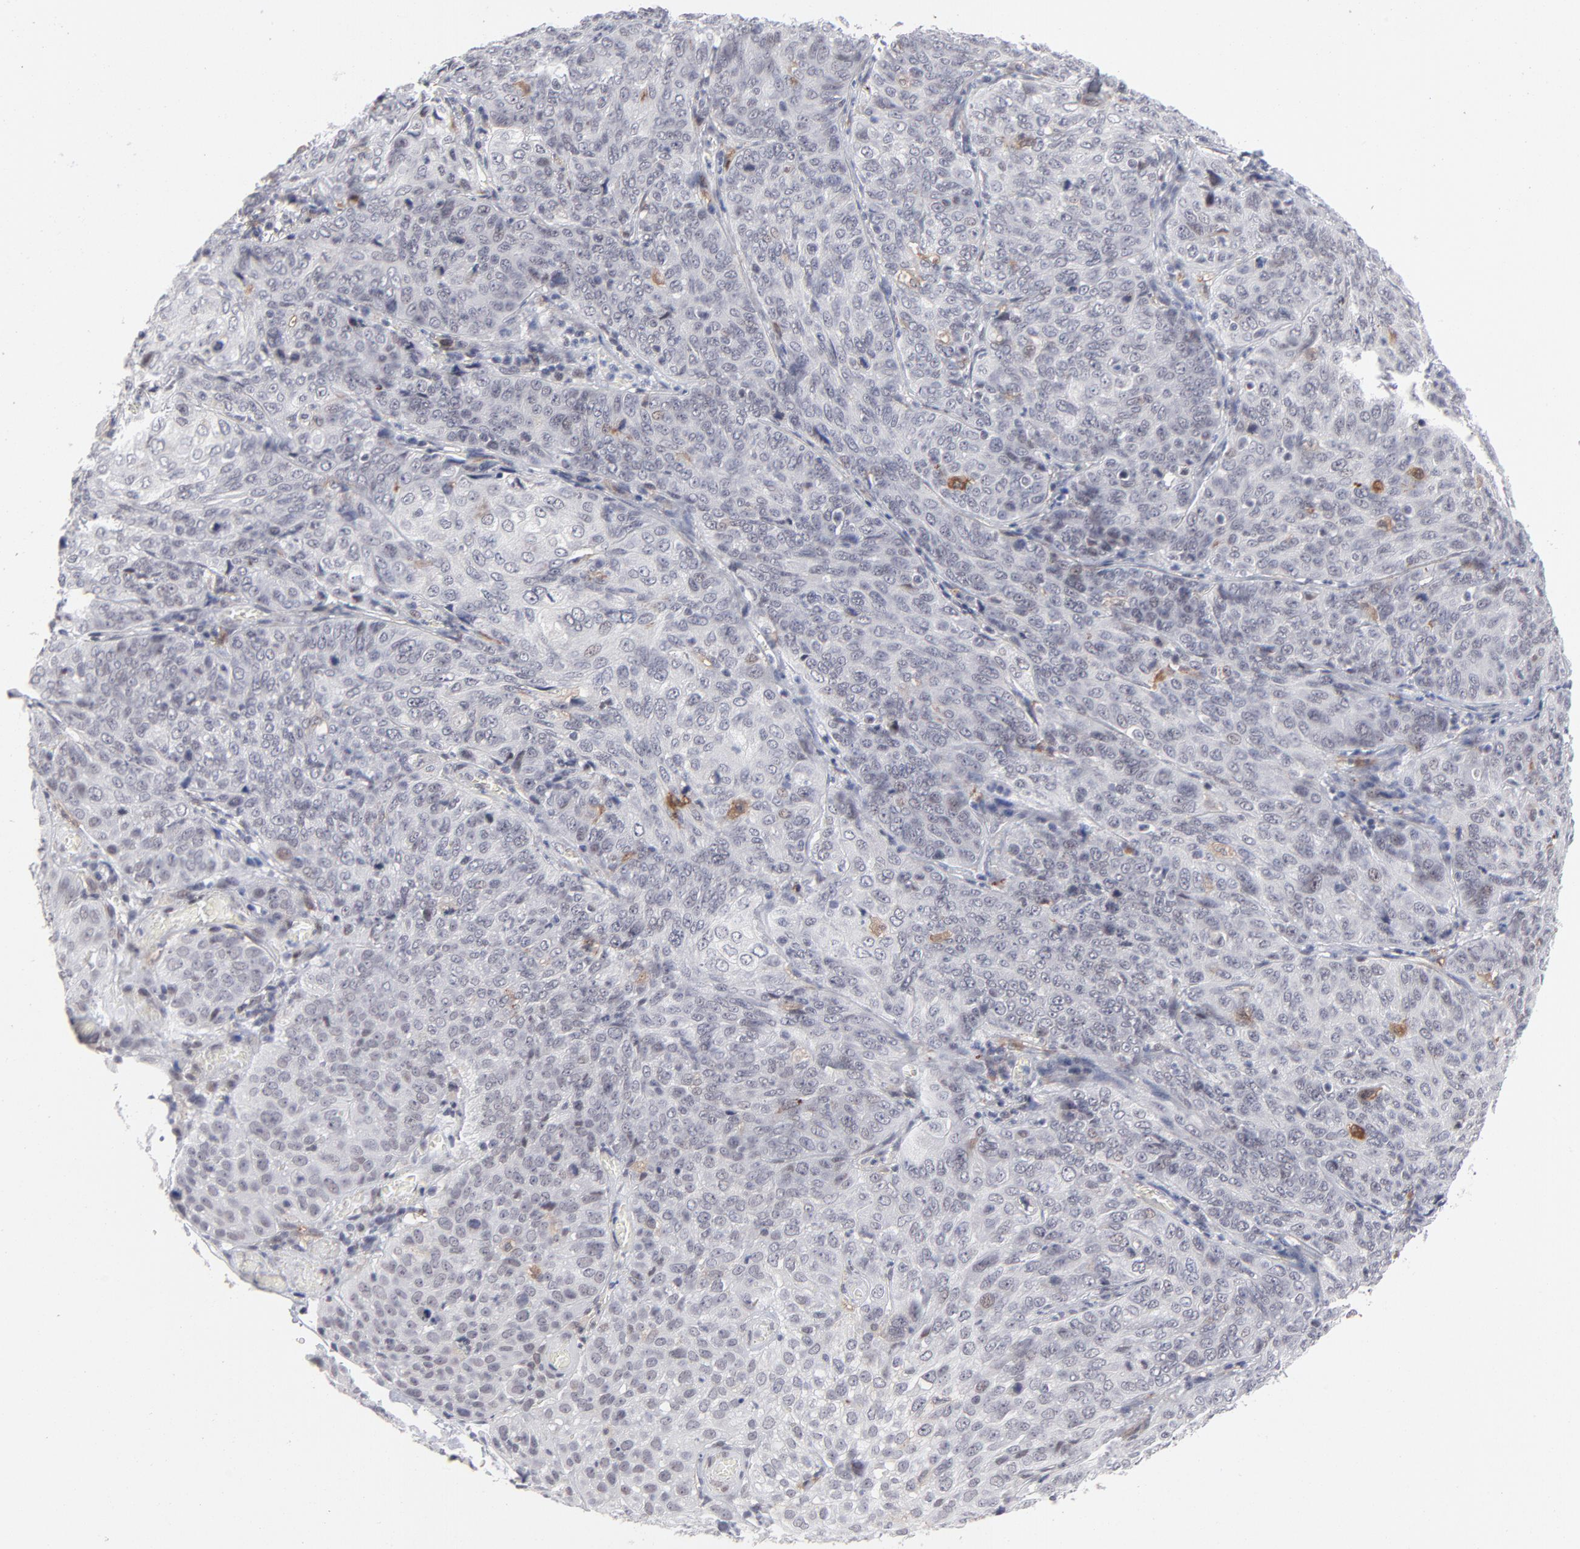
{"staining": {"intensity": "negative", "quantity": "none", "location": "none"}, "tissue": "cervical cancer", "cell_type": "Tumor cells", "image_type": "cancer", "snomed": [{"axis": "morphology", "description": "Squamous cell carcinoma, NOS"}, {"axis": "topography", "description": "Cervix"}], "caption": "Cervical squamous cell carcinoma was stained to show a protein in brown. There is no significant positivity in tumor cells. Nuclei are stained in blue.", "gene": "CCR2", "patient": {"sex": "female", "age": 38}}